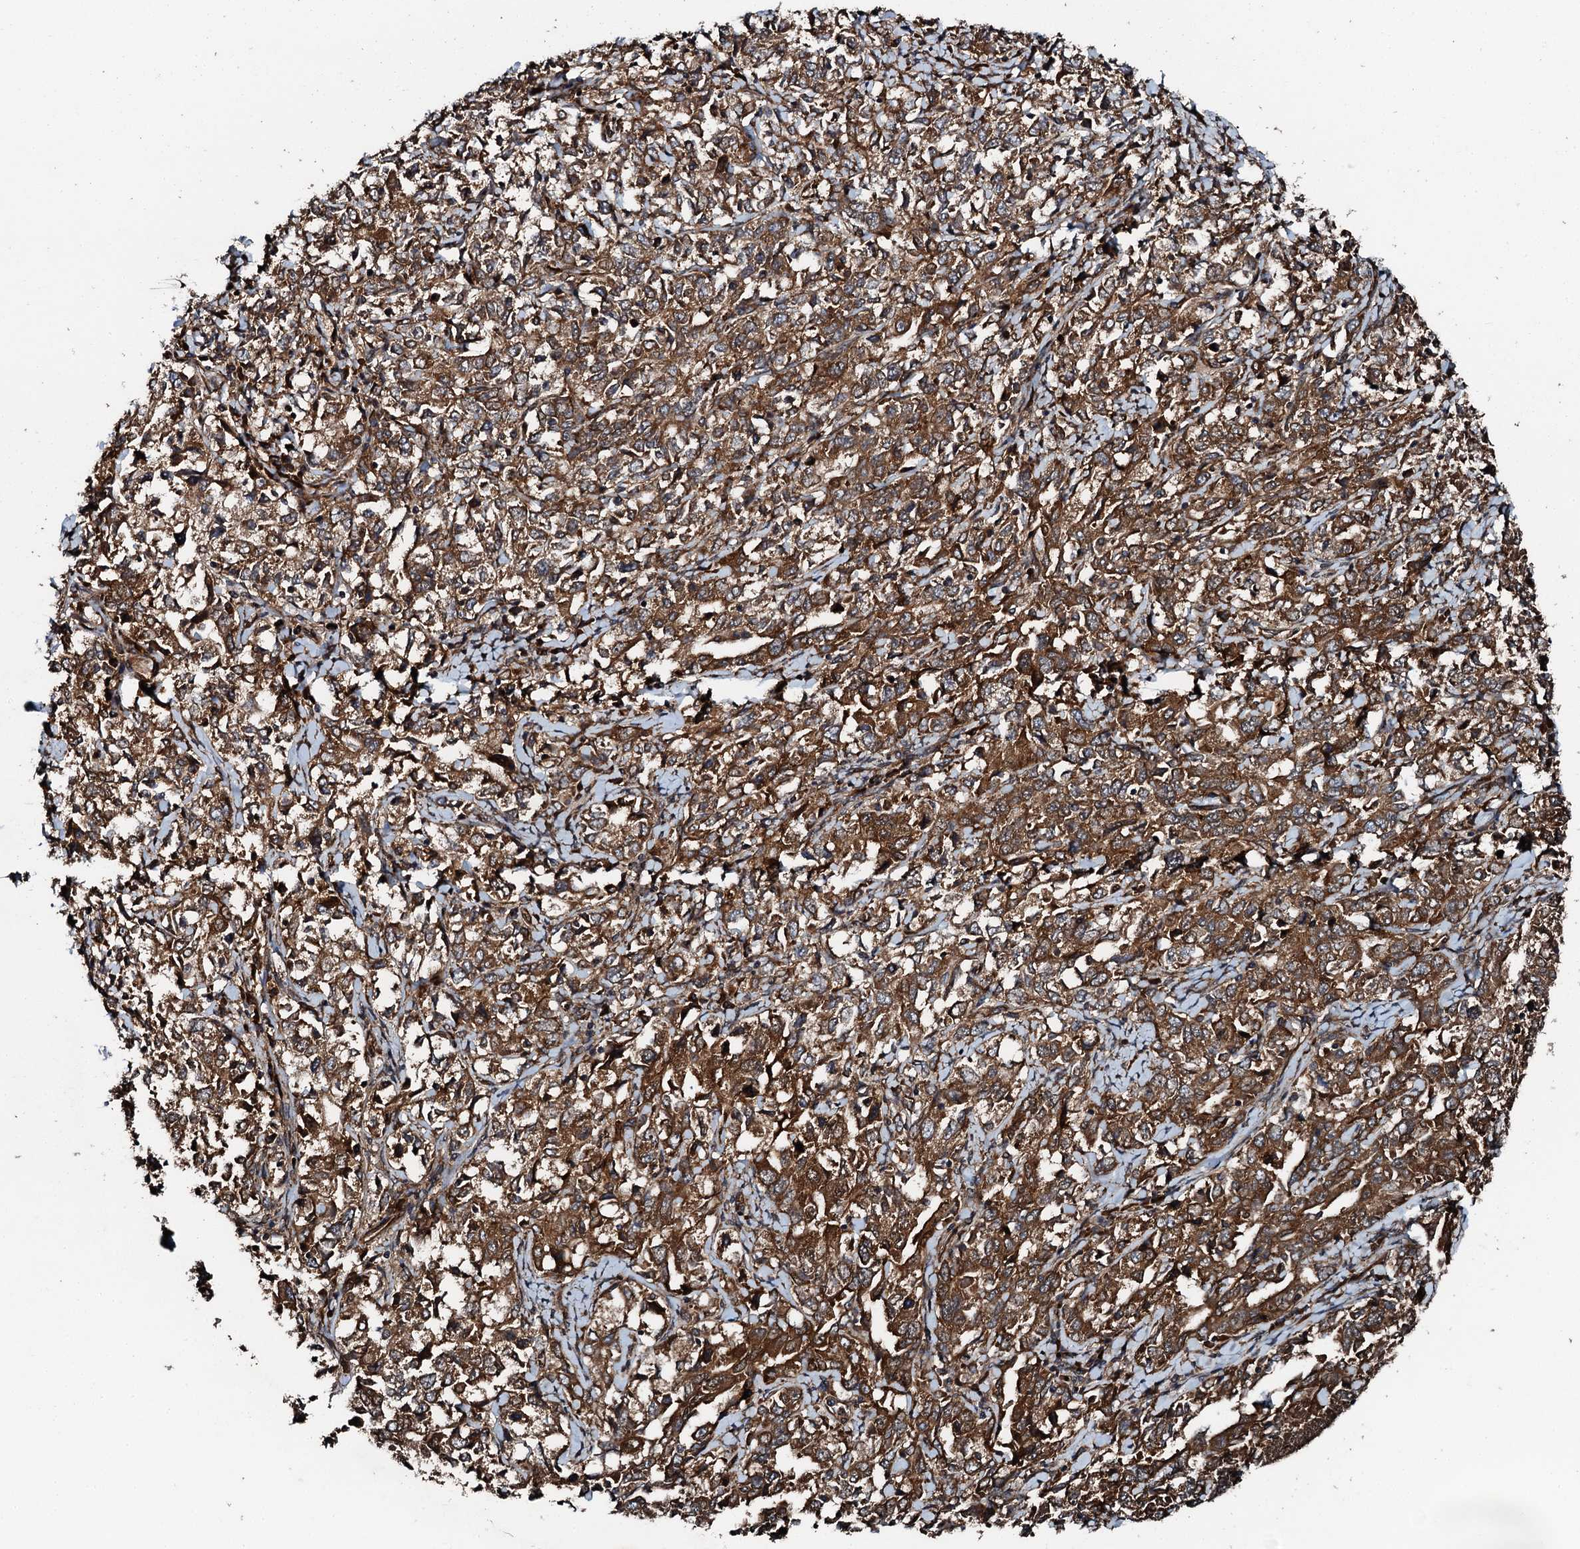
{"staining": {"intensity": "strong", "quantity": ">75%", "location": "cytoplasmic/membranous"}, "tissue": "ovarian cancer", "cell_type": "Tumor cells", "image_type": "cancer", "snomed": [{"axis": "morphology", "description": "Carcinoma, endometroid"}, {"axis": "topography", "description": "Ovary"}], "caption": "The histopathology image exhibits staining of ovarian endometroid carcinoma, revealing strong cytoplasmic/membranous protein staining (brown color) within tumor cells. The protein of interest is shown in brown color, while the nuclei are stained blue.", "gene": "FLYWCH1", "patient": {"sex": "female", "age": 62}}